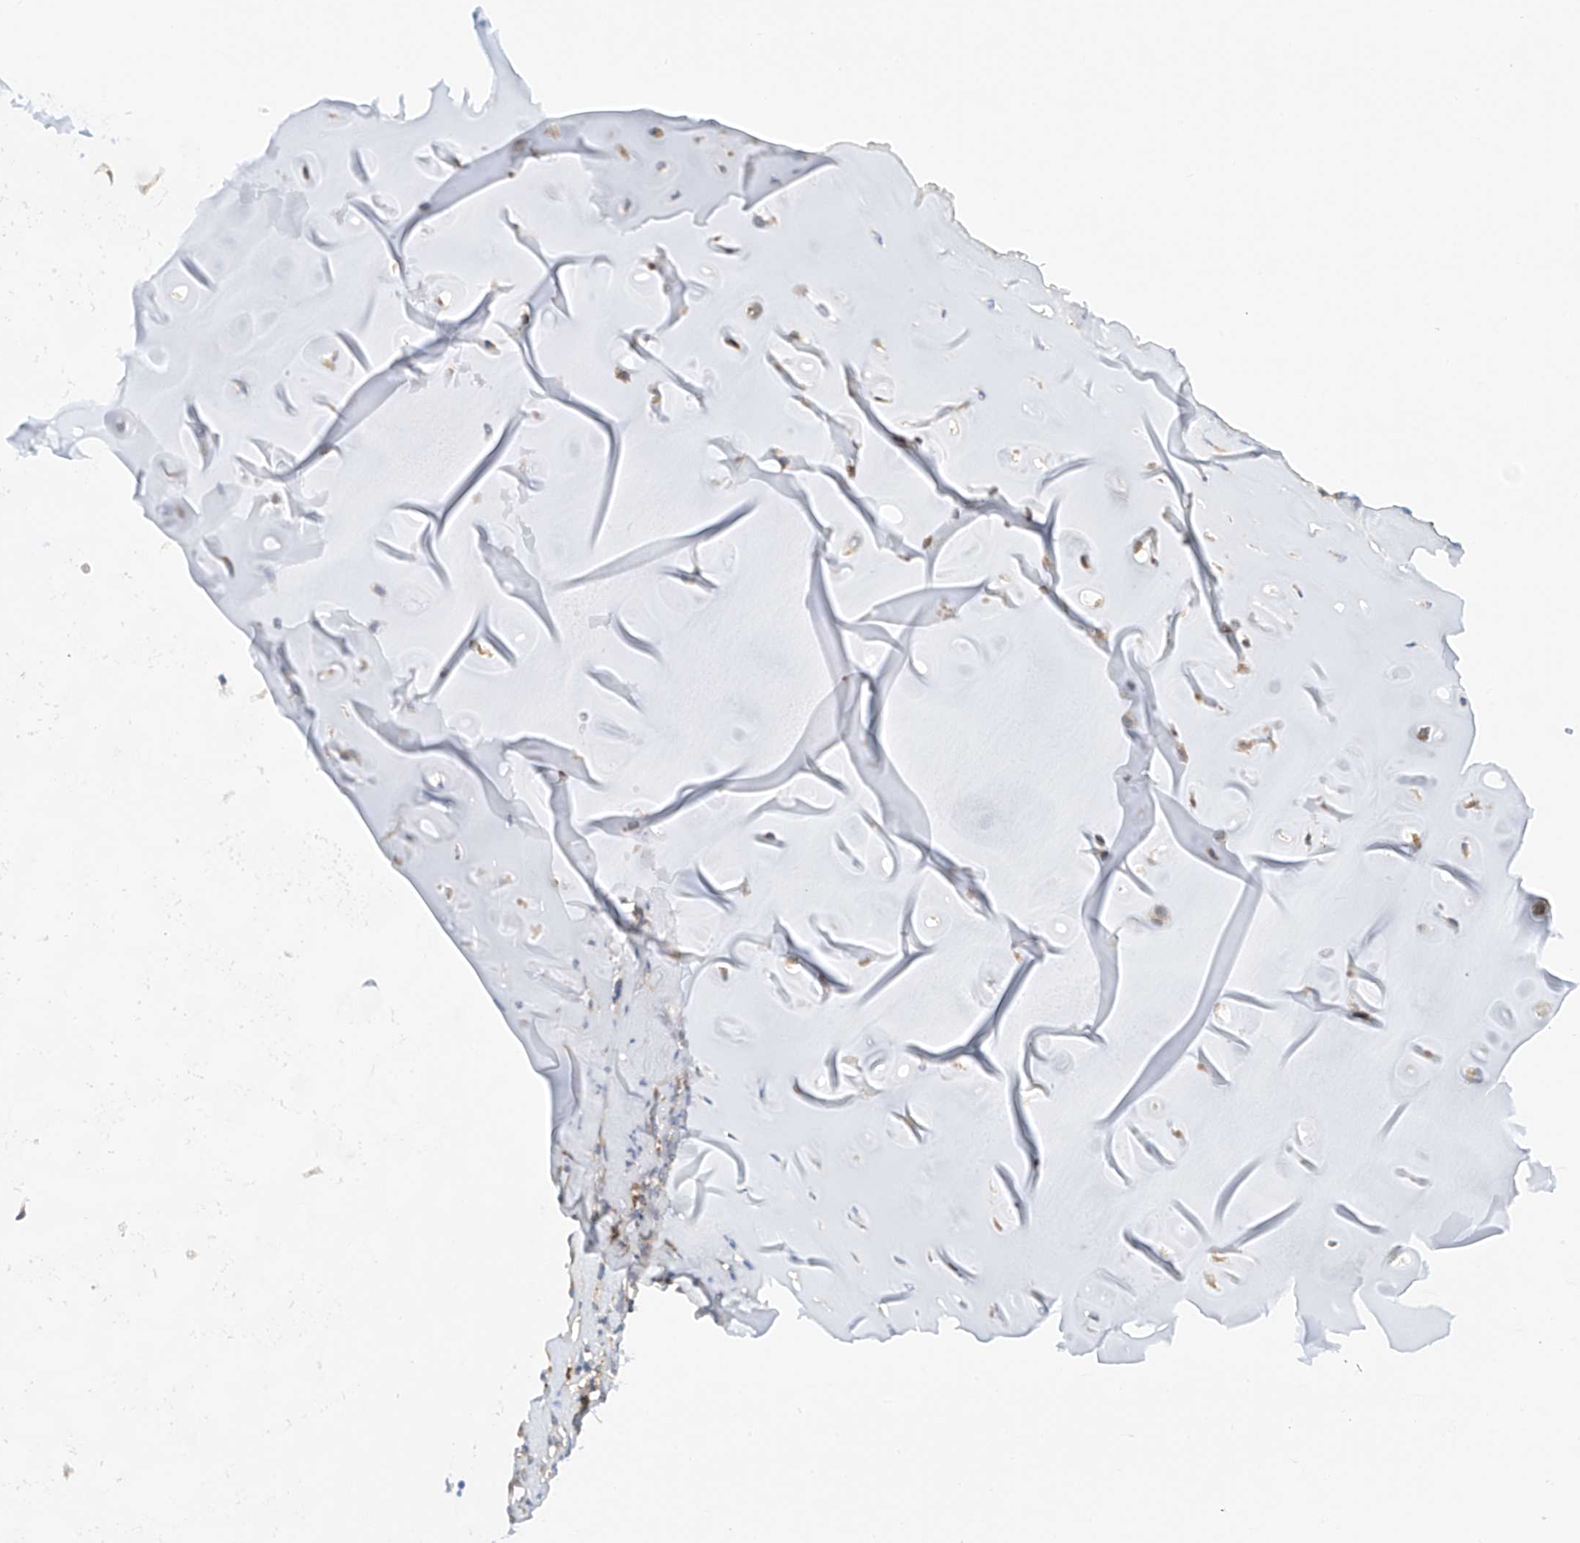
{"staining": {"intensity": "moderate", "quantity": "25%-75%", "location": "cytoplasmic/membranous"}, "tissue": "soft tissue", "cell_type": "Chondrocytes", "image_type": "normal", "snomed": [{"axis": "morphology", "description": "Normal tissue, NOS"}, {"axis": "morphology", "description": "Basal cell carcinoma"}, {"axis": "topography", "description": "Cartilage tissue"}, {"axis": "topography", "description": "Nasopharynx"}, {"axis": "topography", "description": "Oral tissue"}], "caption": "IHC staining of unremarkable soft tissue, which displays medium levels of moderate cytoplasmic/membranous positivity in about 25%-75% of chondrocytes indicating moderate cytoplasmic/membranous protein expression. The staining was performed using DAB (brown) for protein detection and nuclei were counterstained in hematoxylin (blue).", "gene": "MFN2", "patient": {"sex": "female", "age": 77}}